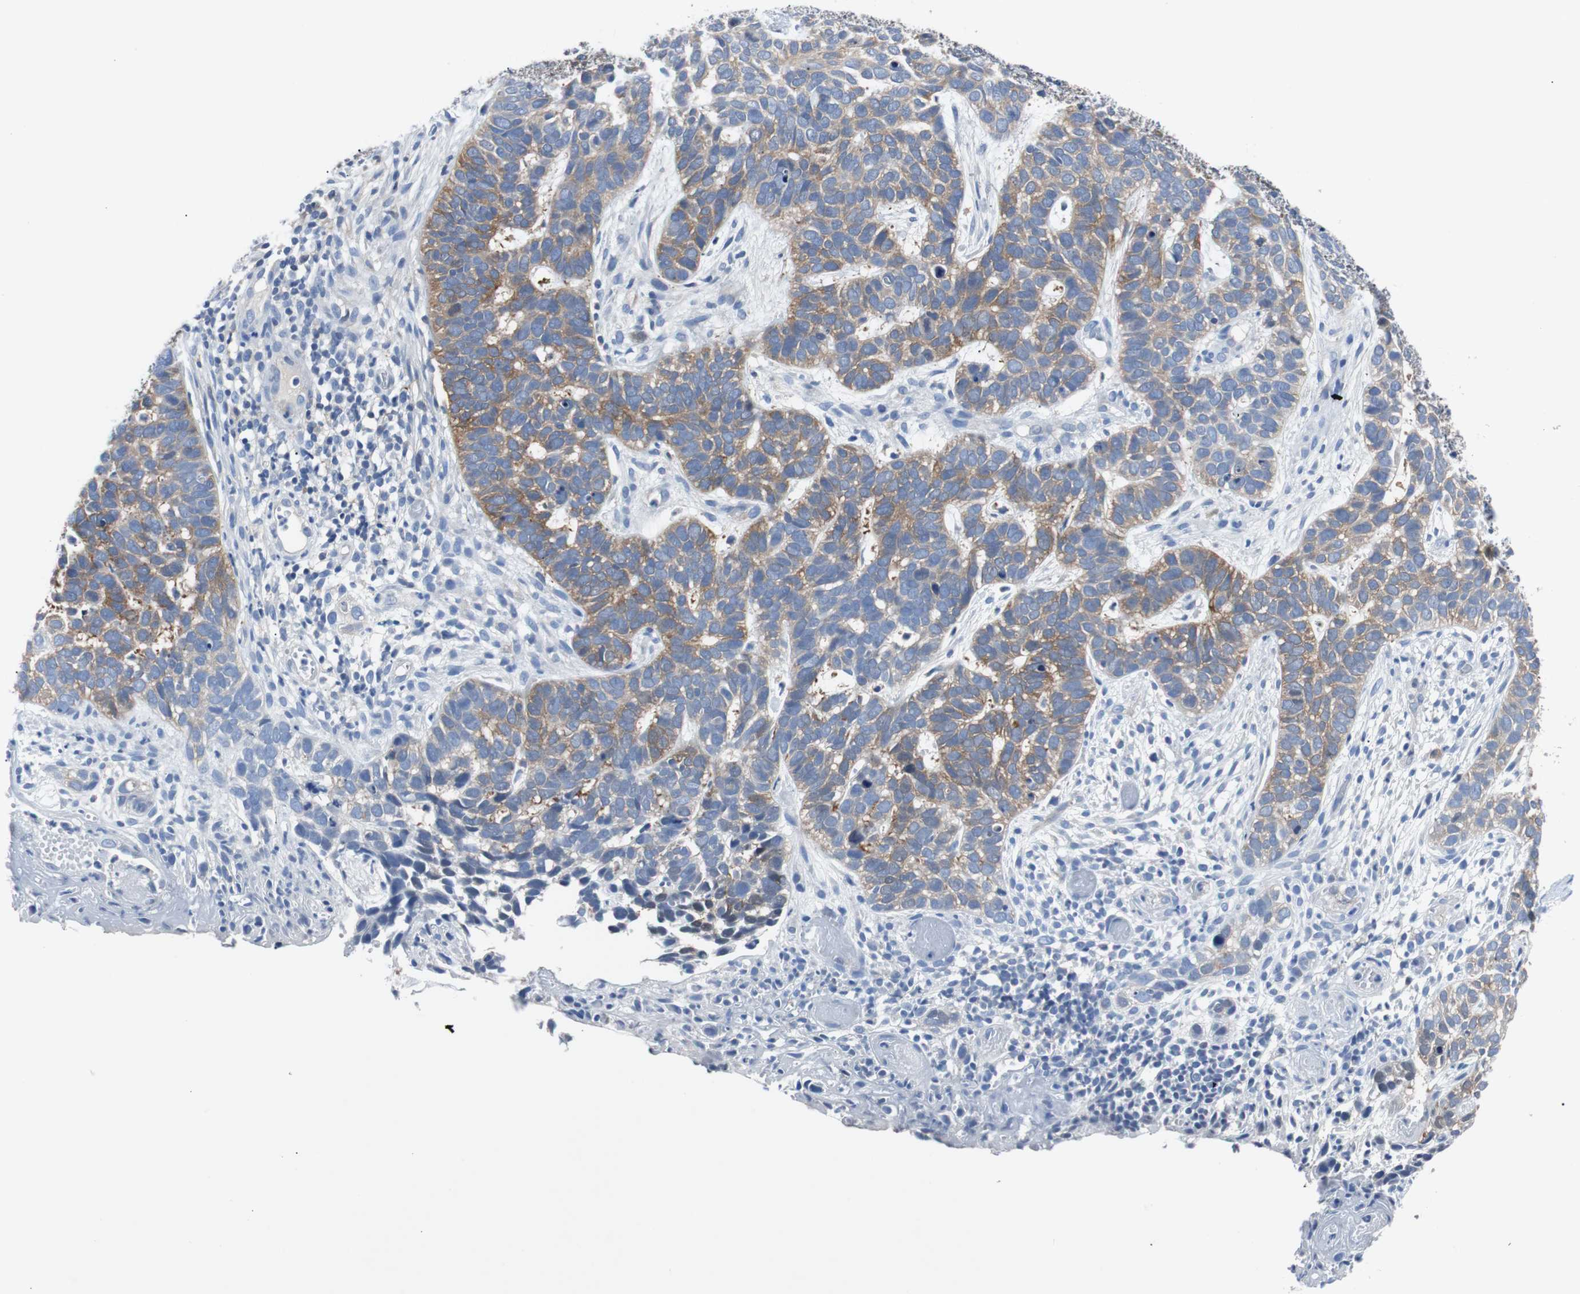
{"staining": {"intensity": "moderate", "quantity": ">75%", "location": "cytoplasmic/membranous"}, "tissue": "skin cancer", "cell_type": "Tumor cells", "image_type": "cancer", "snomed": [{"axis": "morphology", "description": "Basal cell carcinoma"}, {"axis": "topography", "description": "Skin"}], "caption": "IHC micrograph of human skin cancer stained for a protein (brown), which displays medium levels of moderate cytoplasmic/membranous expression in about >75% of tumor cells.", "gene": "EEF2K", "patient": {"sex": "male", "age": 87}}